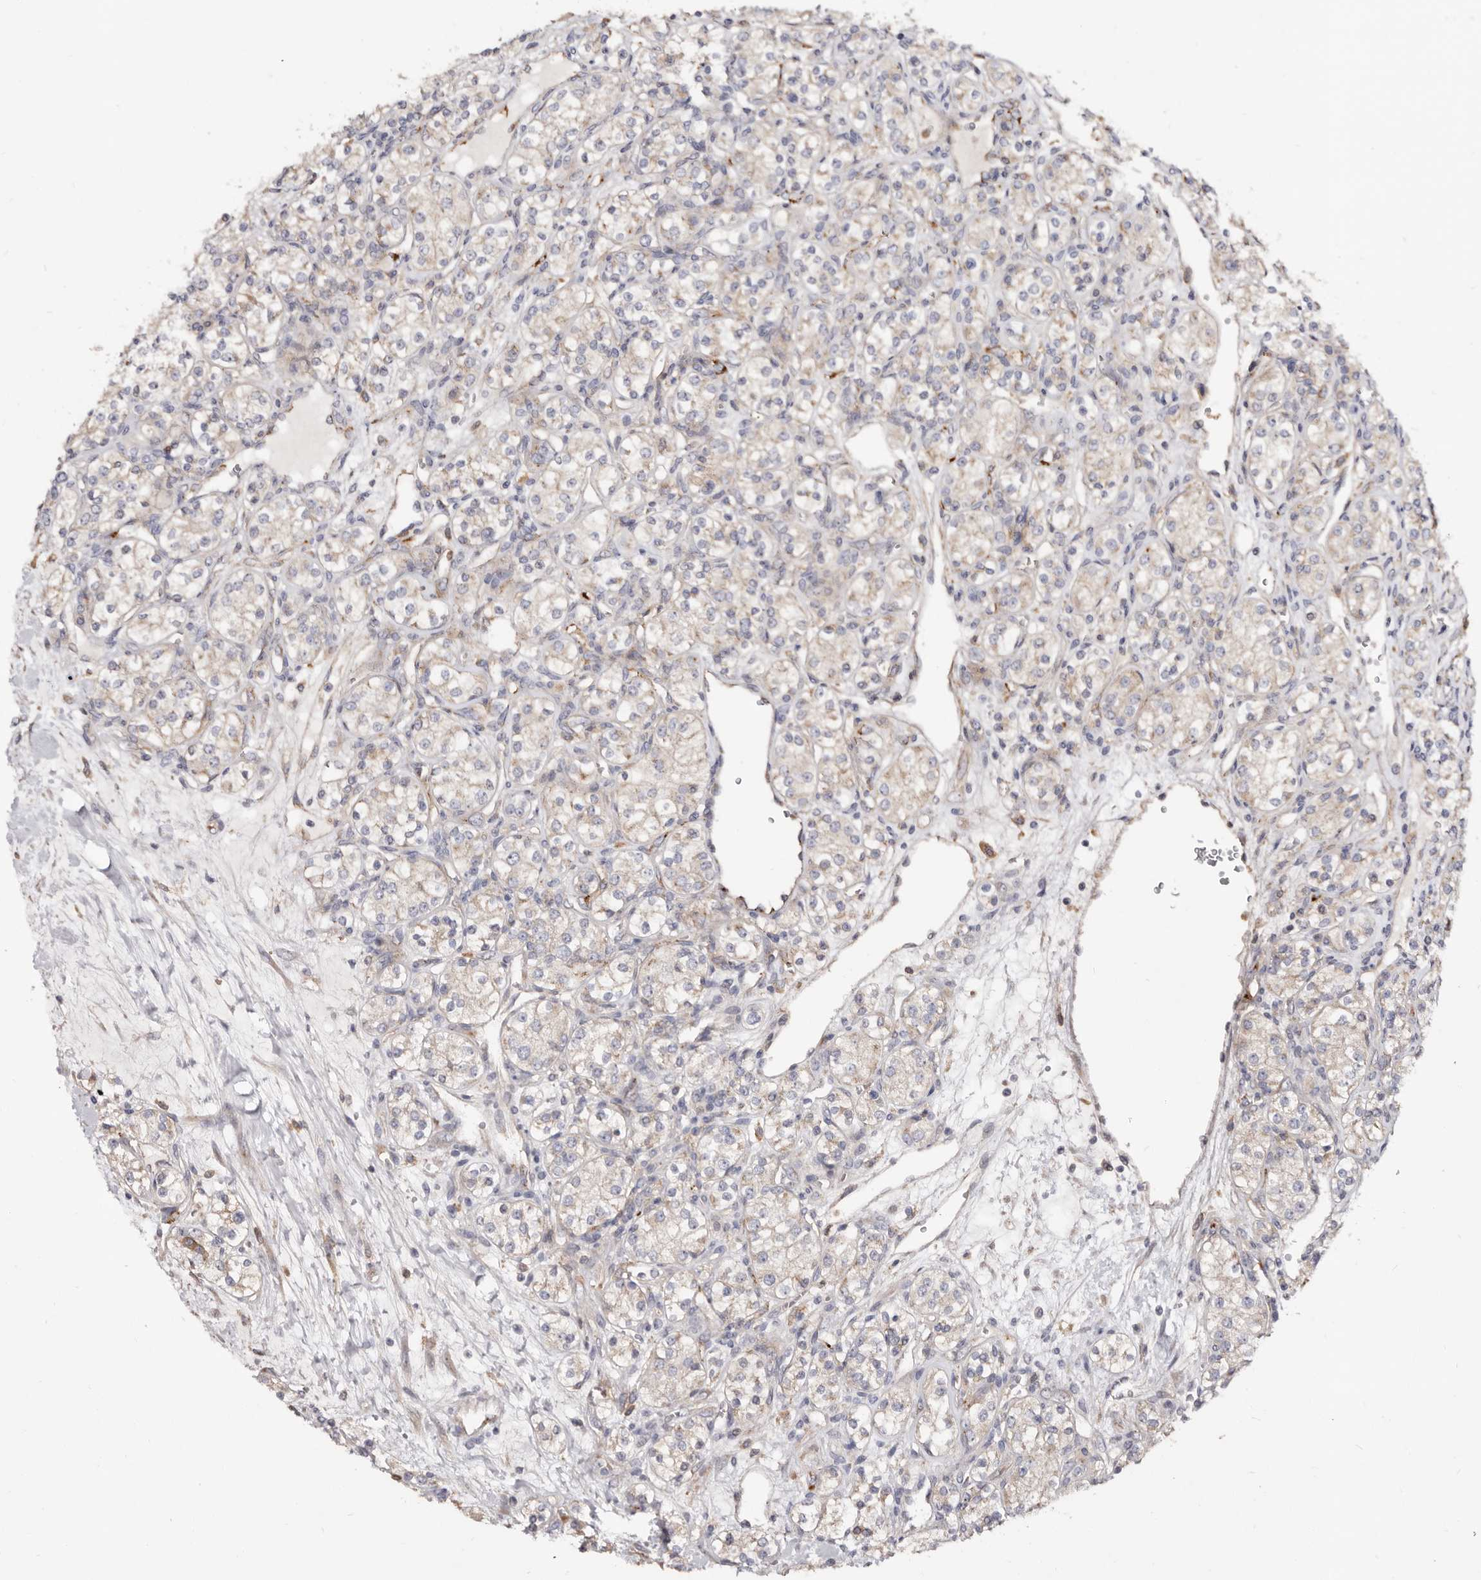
{"staining": {"intensity": "weak", "quantity": "<25%", "location": "cytoplasmic/membranous"}, "tissue": "renal cancer", "cell_type": "Tumor cells", "image_type": "cancer", "snomed": [{"axis": "morphology", "description": "Adenocarcinoma, NOS"}, {"axis": "topography", "description": "Kidney"}], "caption": "Image shows no significant protein staining in tumor cells of renal cancer (adenocarcinoma). (DAB IHC with hematoxylin counter stain).", "gene": "LRRC25", "patient": {"sex": "male", "age": 77}}